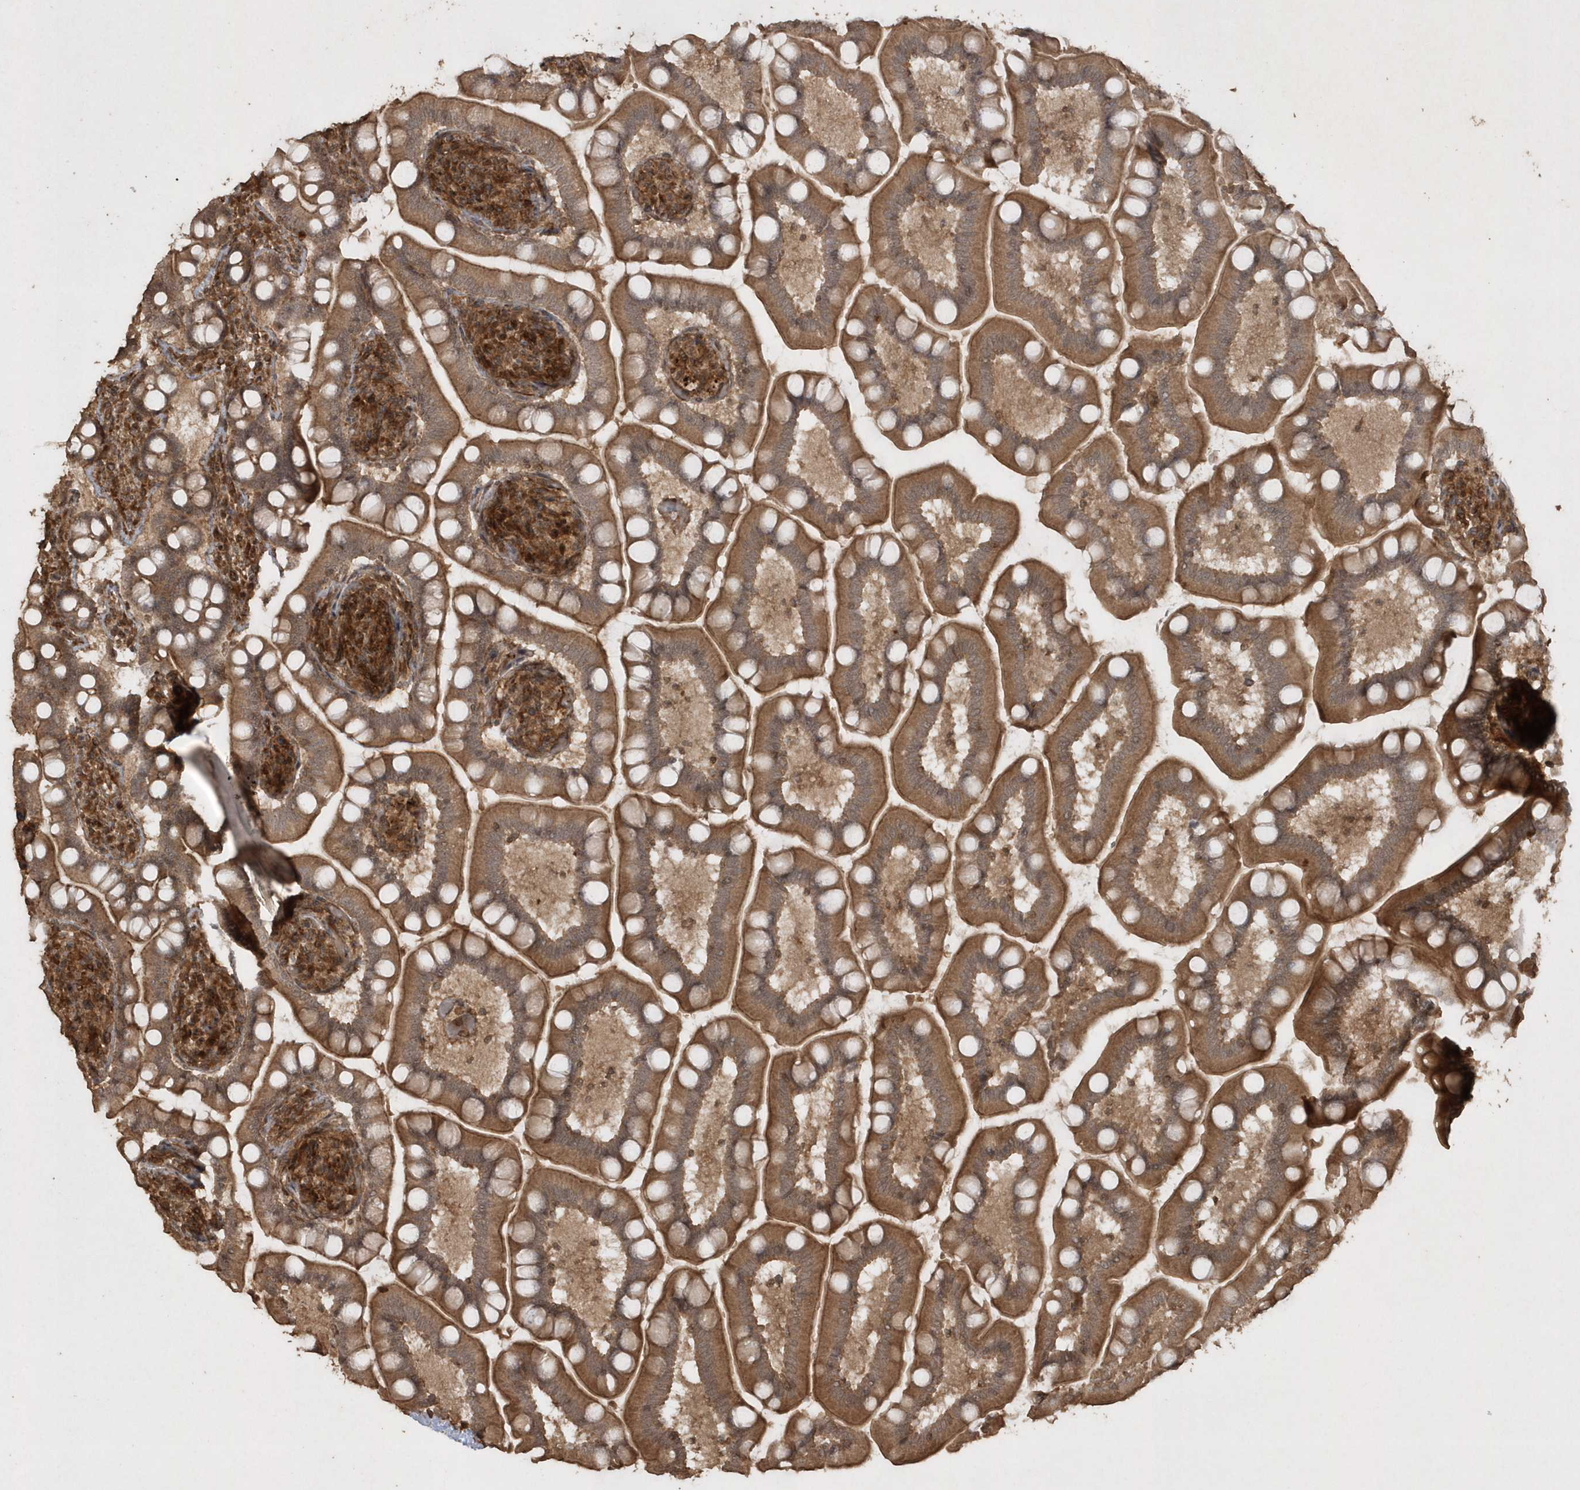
{"staining": {"intensity": "moderate", "quantity": ">75%", "location": "cytoplasmic/membranous"}, "tissue": "small intestine", "cell_type": "Glandular cells", "image_type": "normal", "snomed": [{"axis": "morphology", "description": "Normal tissue, NOS"}, {"axis": "topography", "description": "Small intestine"}], "caption": "Small intestine stained with immunohistochemistry (IHC) shows moderate cytoplasmic/membranous positivity in approximately >75% of glandular cells.", "gene": "AVPI1", "patient": {"sex": "female", "age": 64}}